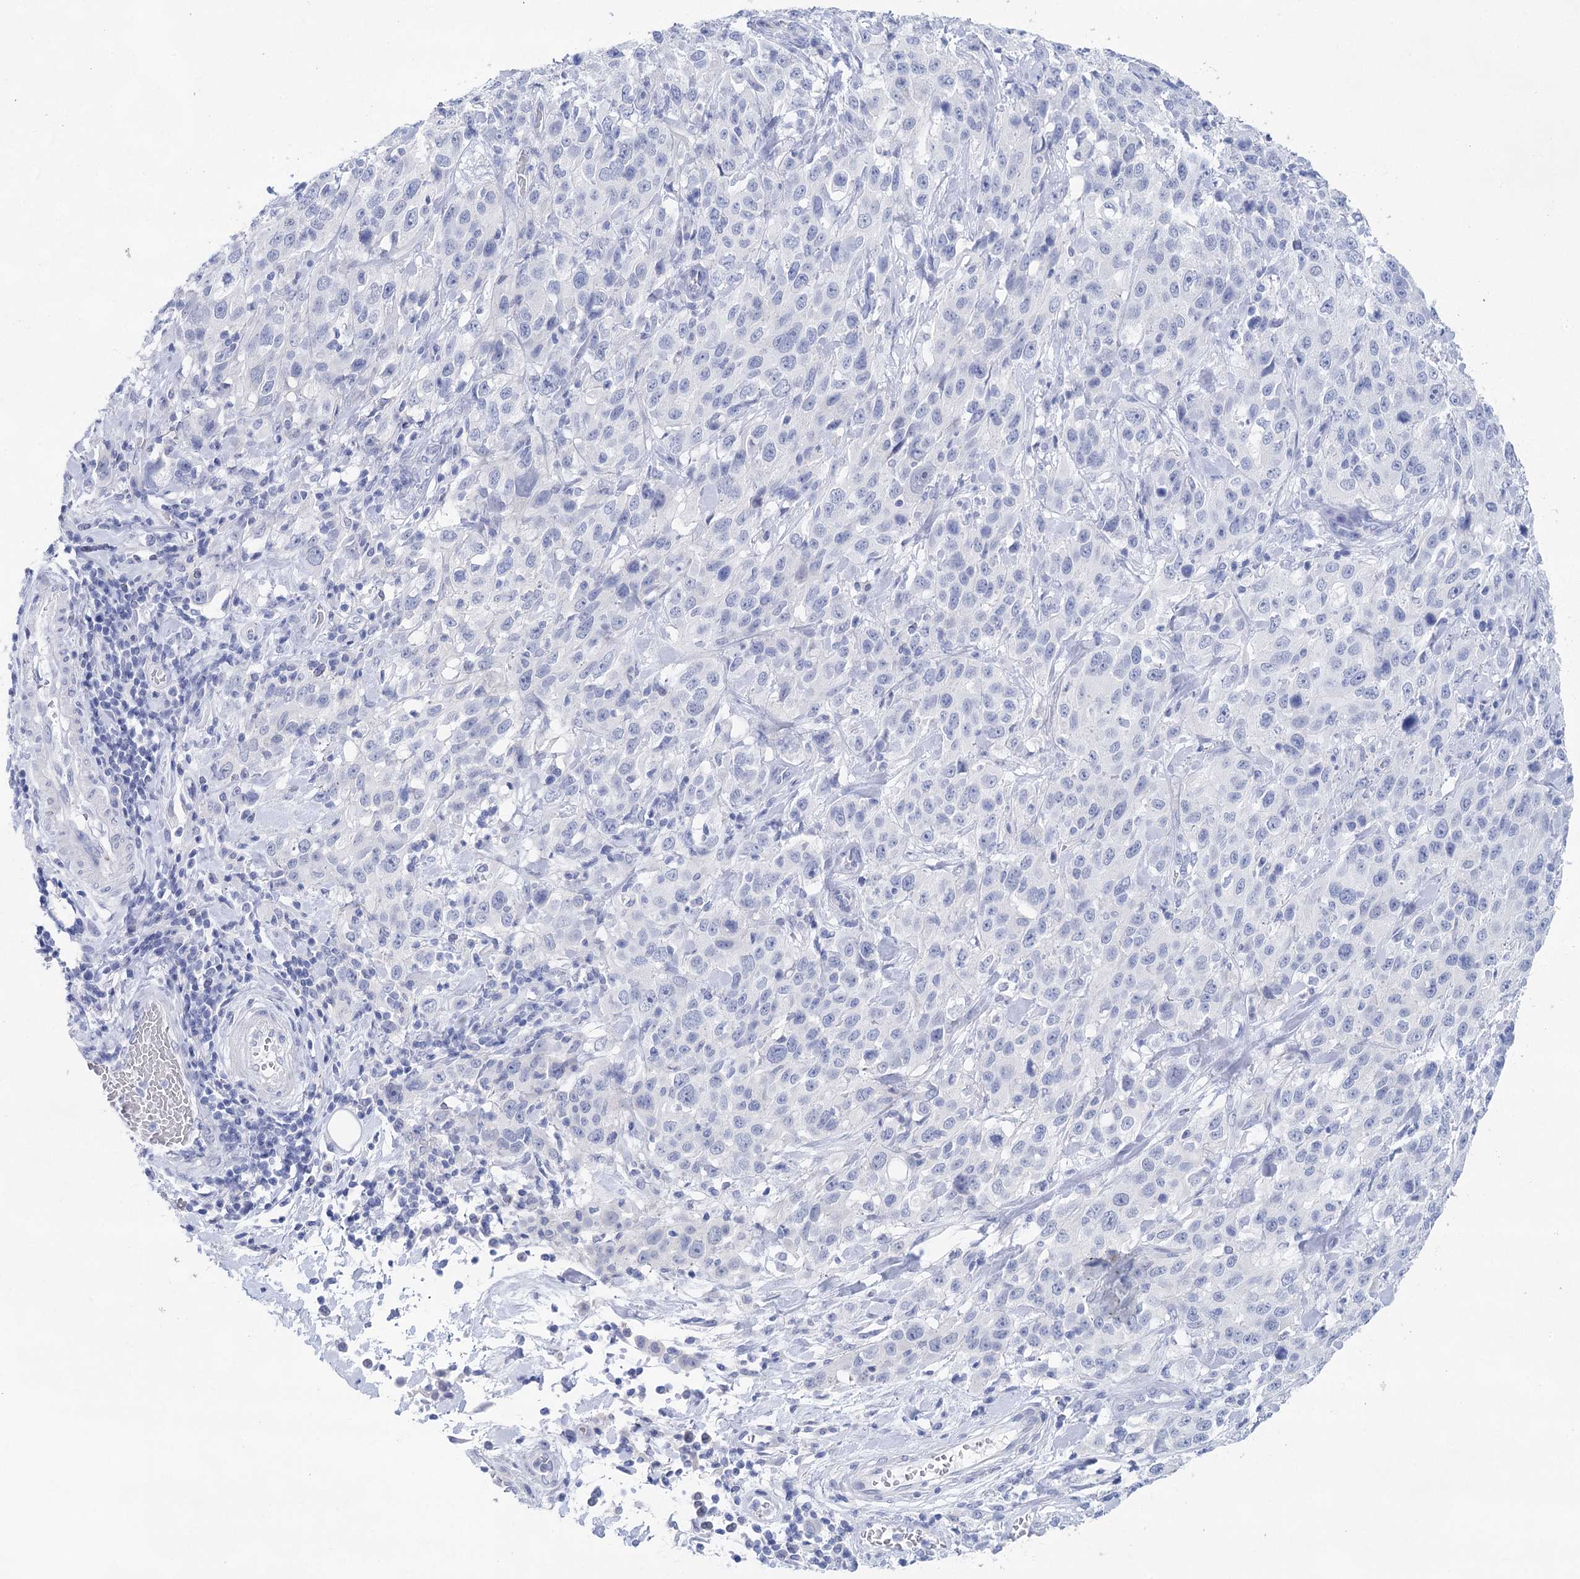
{"staining": {"intensity": "negative", "quantity": "none", "location": "none"}, "tissue": "stomach cancer", "cell_type": "Tumor cells", "image_type": "cancer", "snomed": [{"axis": "morphology", "description": "Normal tissue, NOS"}, {"axis": "morphology", "description": "Adenocarcinoma, NOS"}, {"axis": "topography", "description": "Lymph node"}, {"axis": "topography", "description": "Stomach"}], "caption": "The IHC histopathology image has no significant positivity in tumor cells of stomach cancer (adenocarcinoma) tissue.", "gene": "LALBA", "patient": {"sex": "male", "age": 48}}